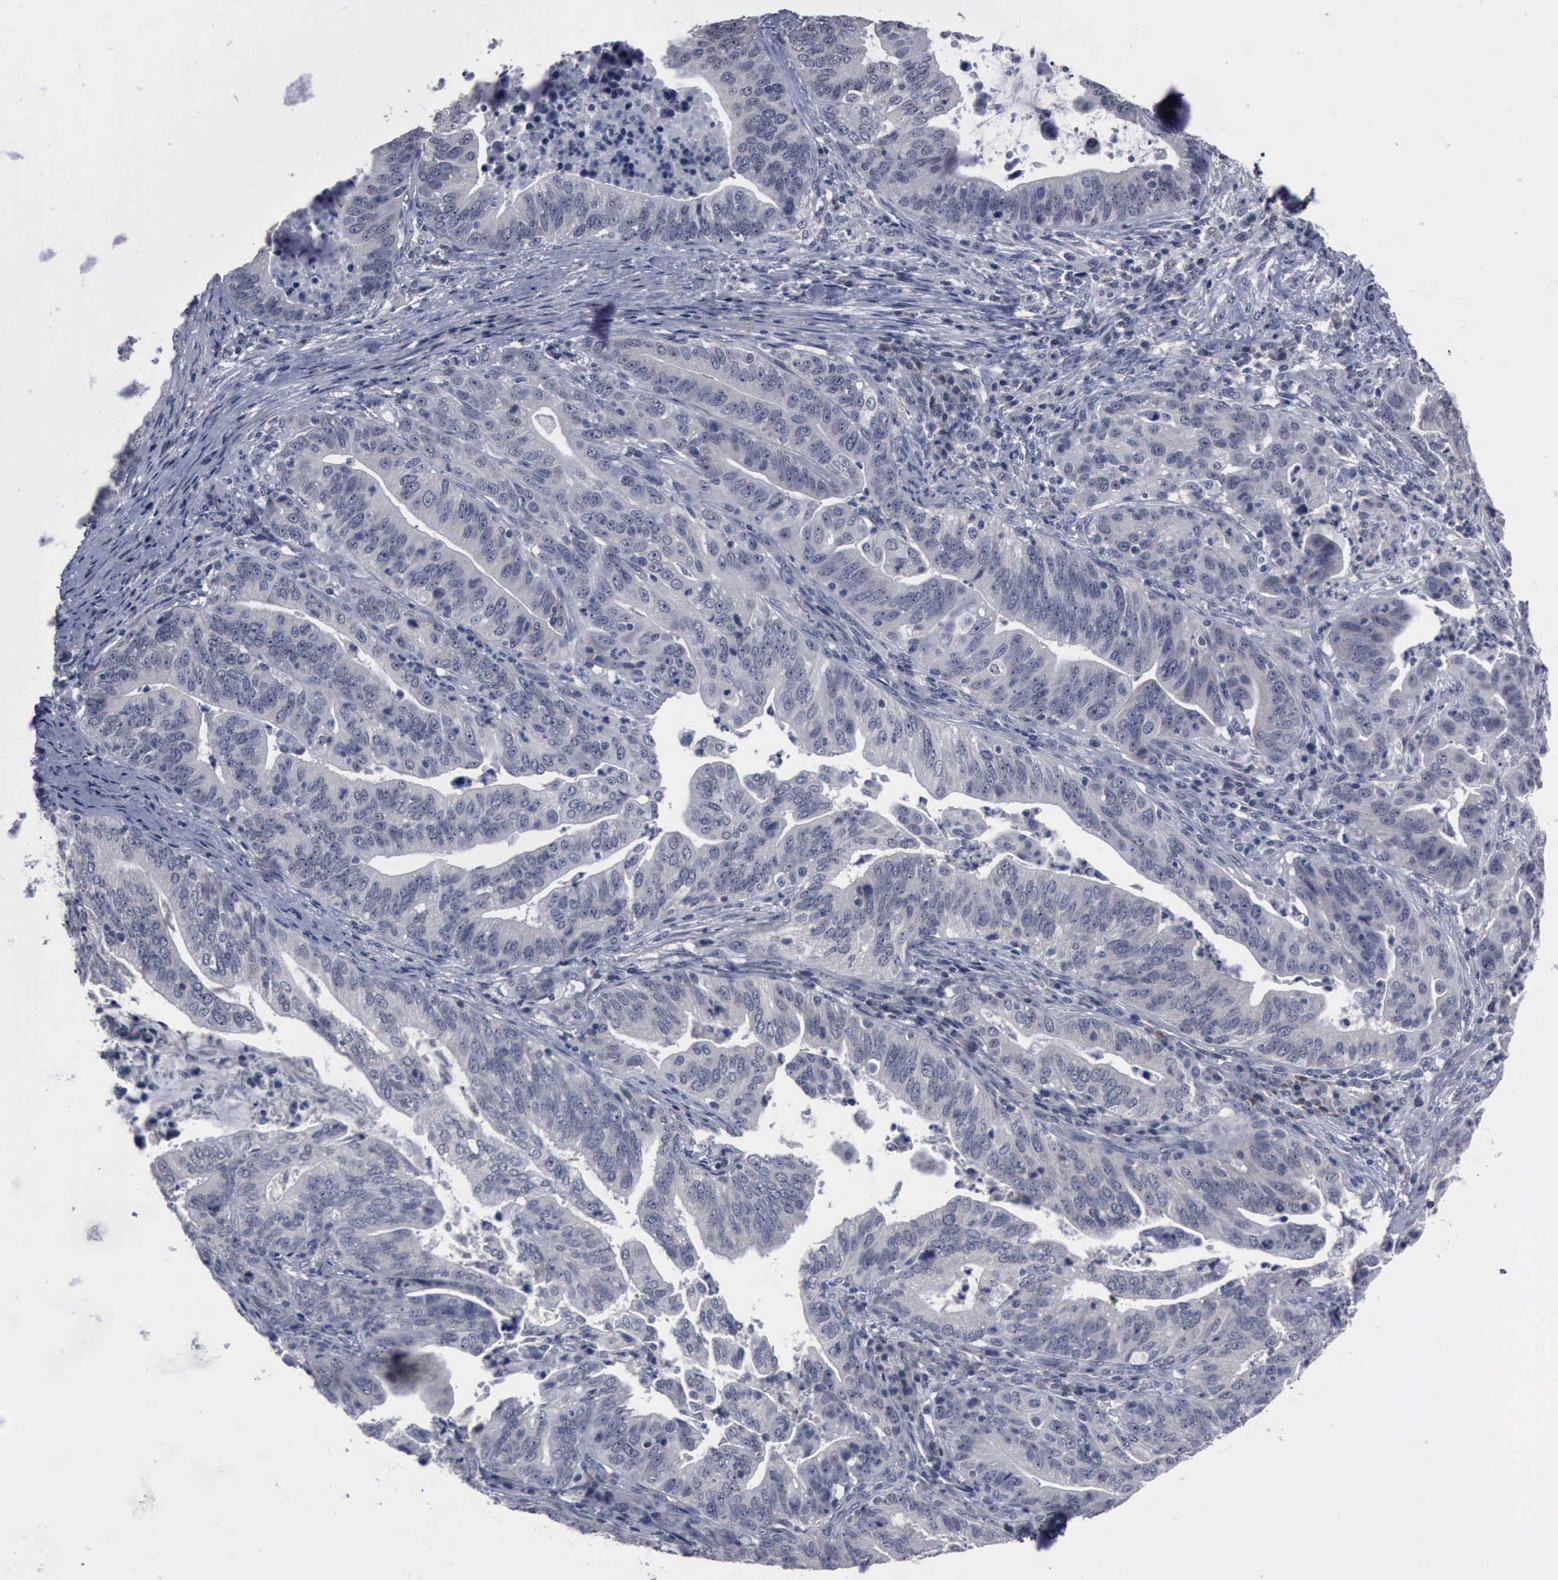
{"staining": {"intensity": "negative", "quantity": "none", "location": "none"}, "tissue": "stomach cancer", "cell_type": "Tumor cells", "image_type": "cancer", "snomed": [{"axis": "morphology", "description": "Adenocarcinoma, NOS"}, {"axis": "topography", "description": "Stomach, upper"}], "caption": "Human adenocarcinoma (stomach) stained for a protein using immunohistochemistry demonstrates no positivity in tumor cells.", "gene": "MYO18B", "patient": {"sex": "female", "age": 50}}